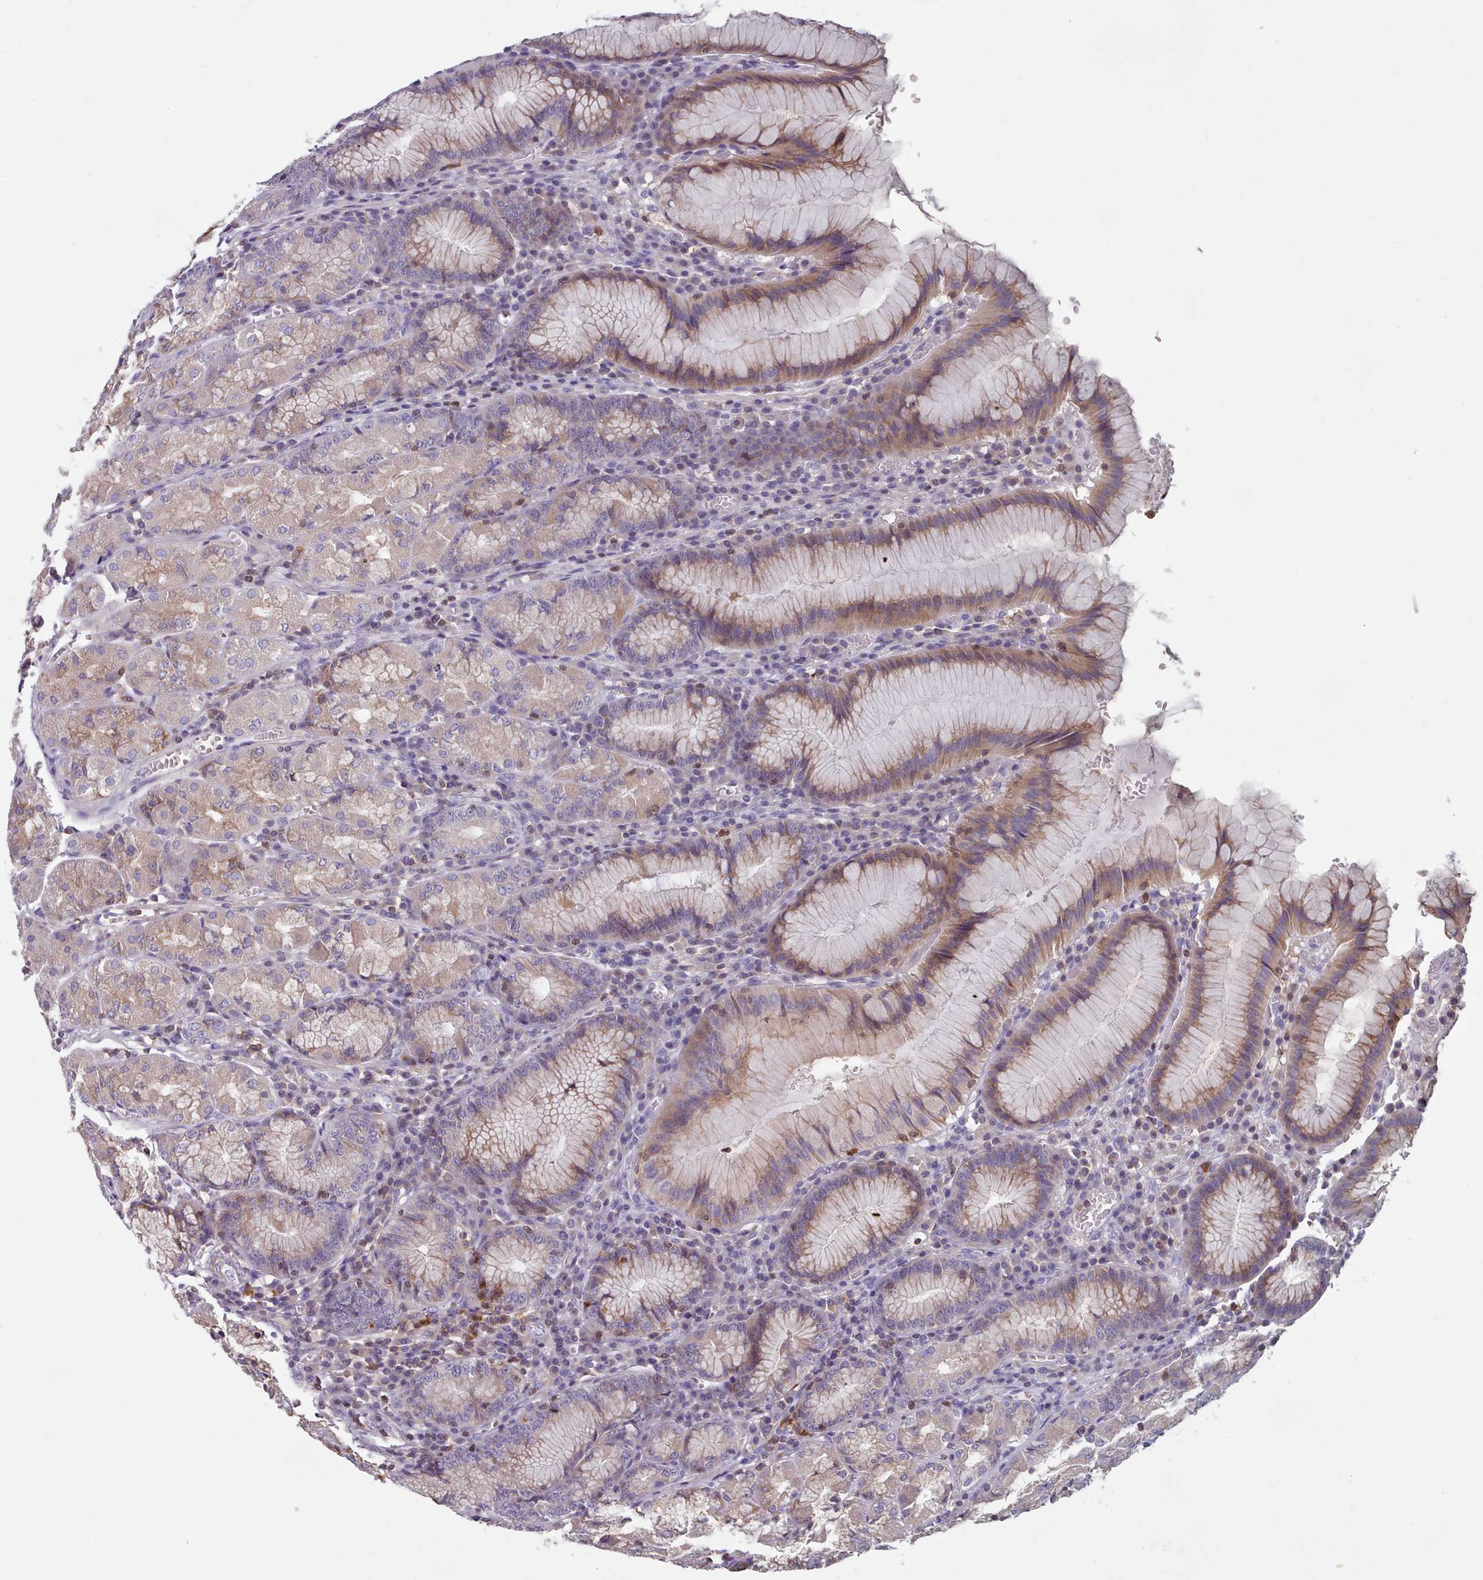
{"staining": {"intensity": "moderate", "quantity": "25%-75%", "location": "cytoplasmic/membranous"}, "tissue": "stomach", "cell_type": "Glandular cells", "image_type": "normal", "snomed": [{"axis": "morphology", "description": "Normal tissue, NOS"}, {"axis": "topography", "description": "Stomach"}], "caption": "Moderate cytoplasmic/membranous protein staining is appreciated in approximately 25%-75% of glandular cells in stomach. (DAB = brown stain, brightfield microscopy at high magnification).", "gene": "RAC1", "patient": {"sex": "male", "age": 55}}